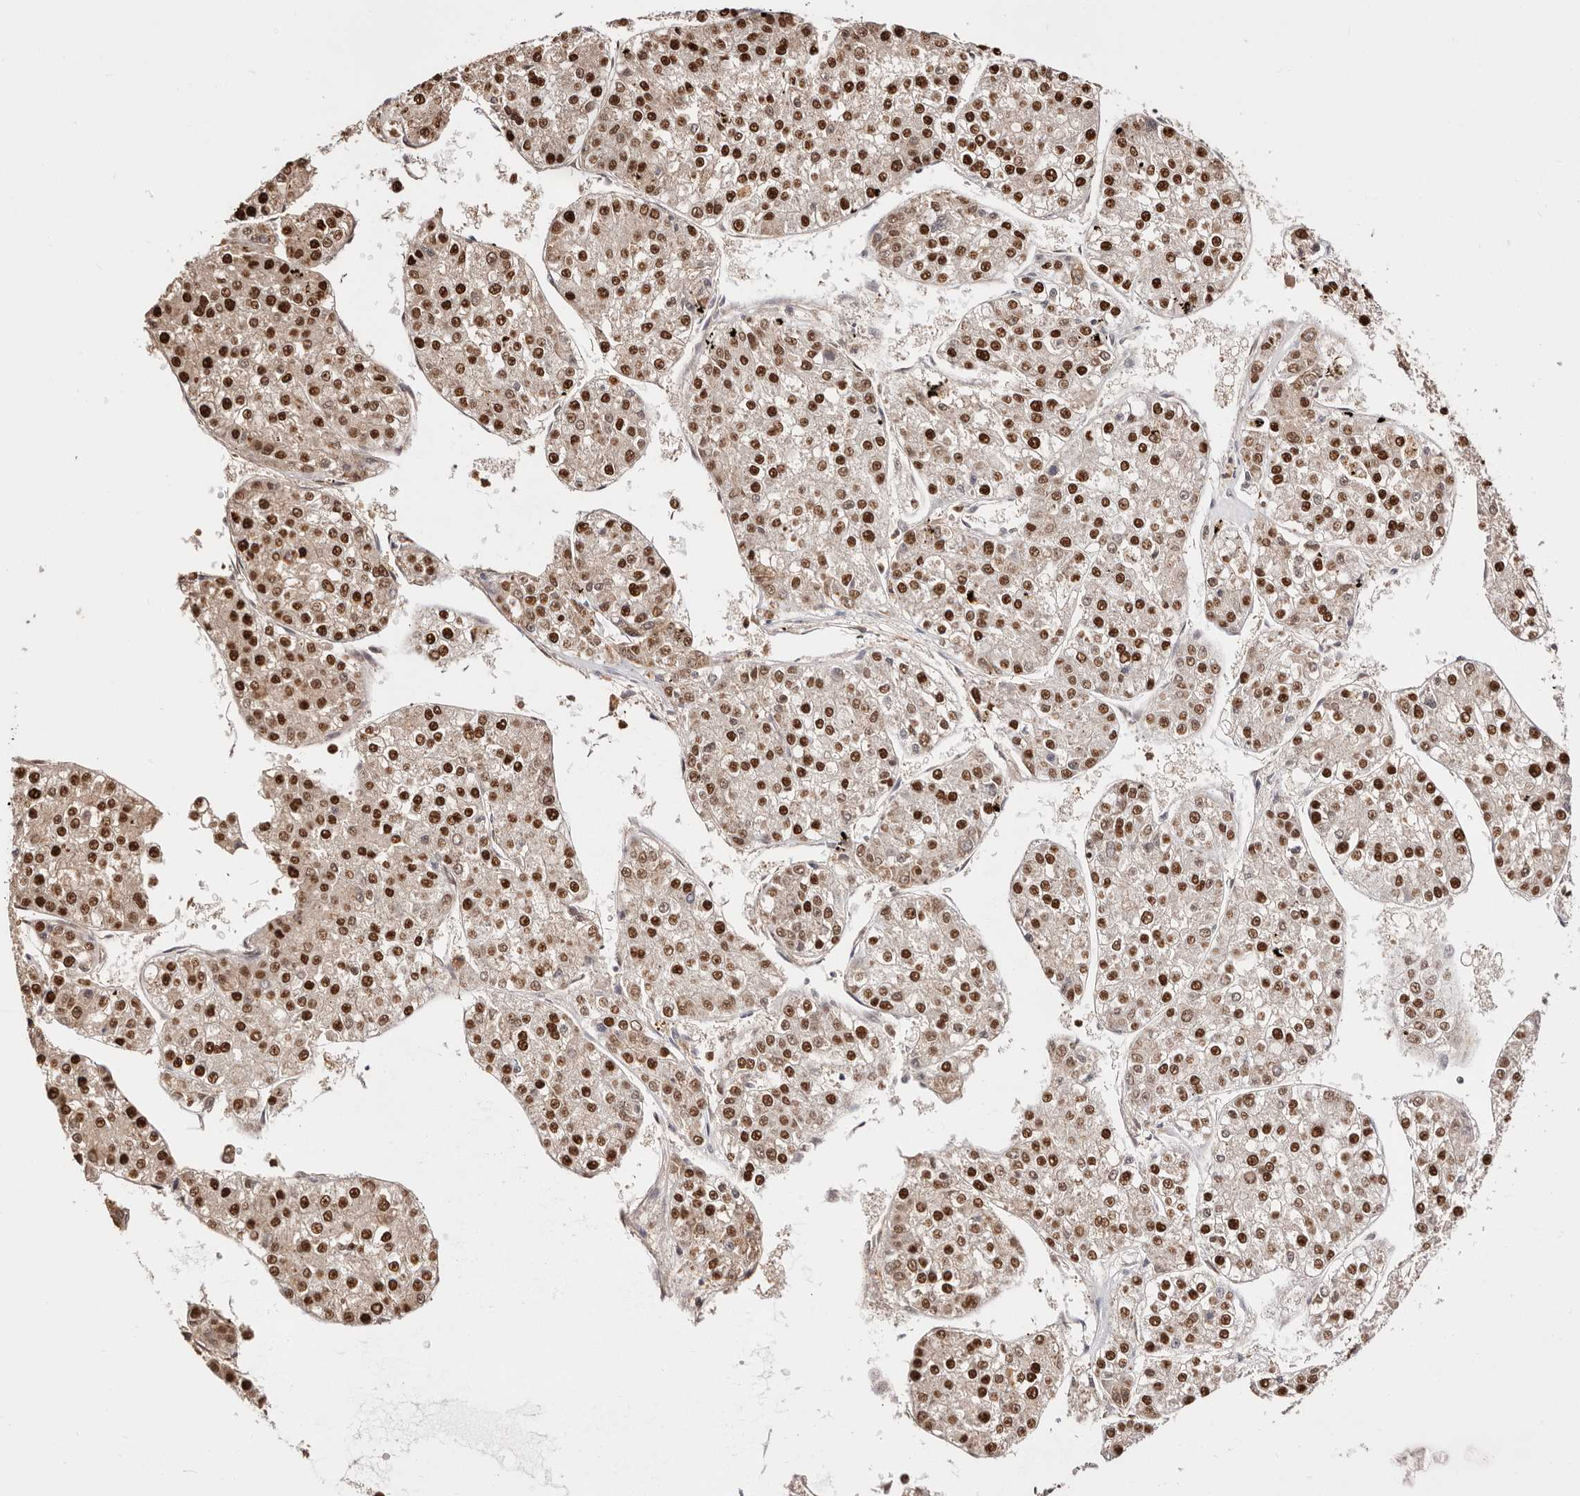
{"staining": {"intensity": "strong", "quantity": ">75%", "location": "nuclear"}, "tissue": "liver cancer", "cell_type": "Tumor cells", "image_type": "cancer", "snomed": [{"axis": "morphology", "description": "Carcinoma, Hepatocellular, NOS"}, {"axis": "topography", "description": "Liver"}], "caption": "Immunohistochemistry of hepatocellular carcinoma (liver) reveals high levels of strong nuclear positivity in approximately >75% of tumor cells.", "gene": "TKT", "patient": {"sex": "female", "age": 73}}